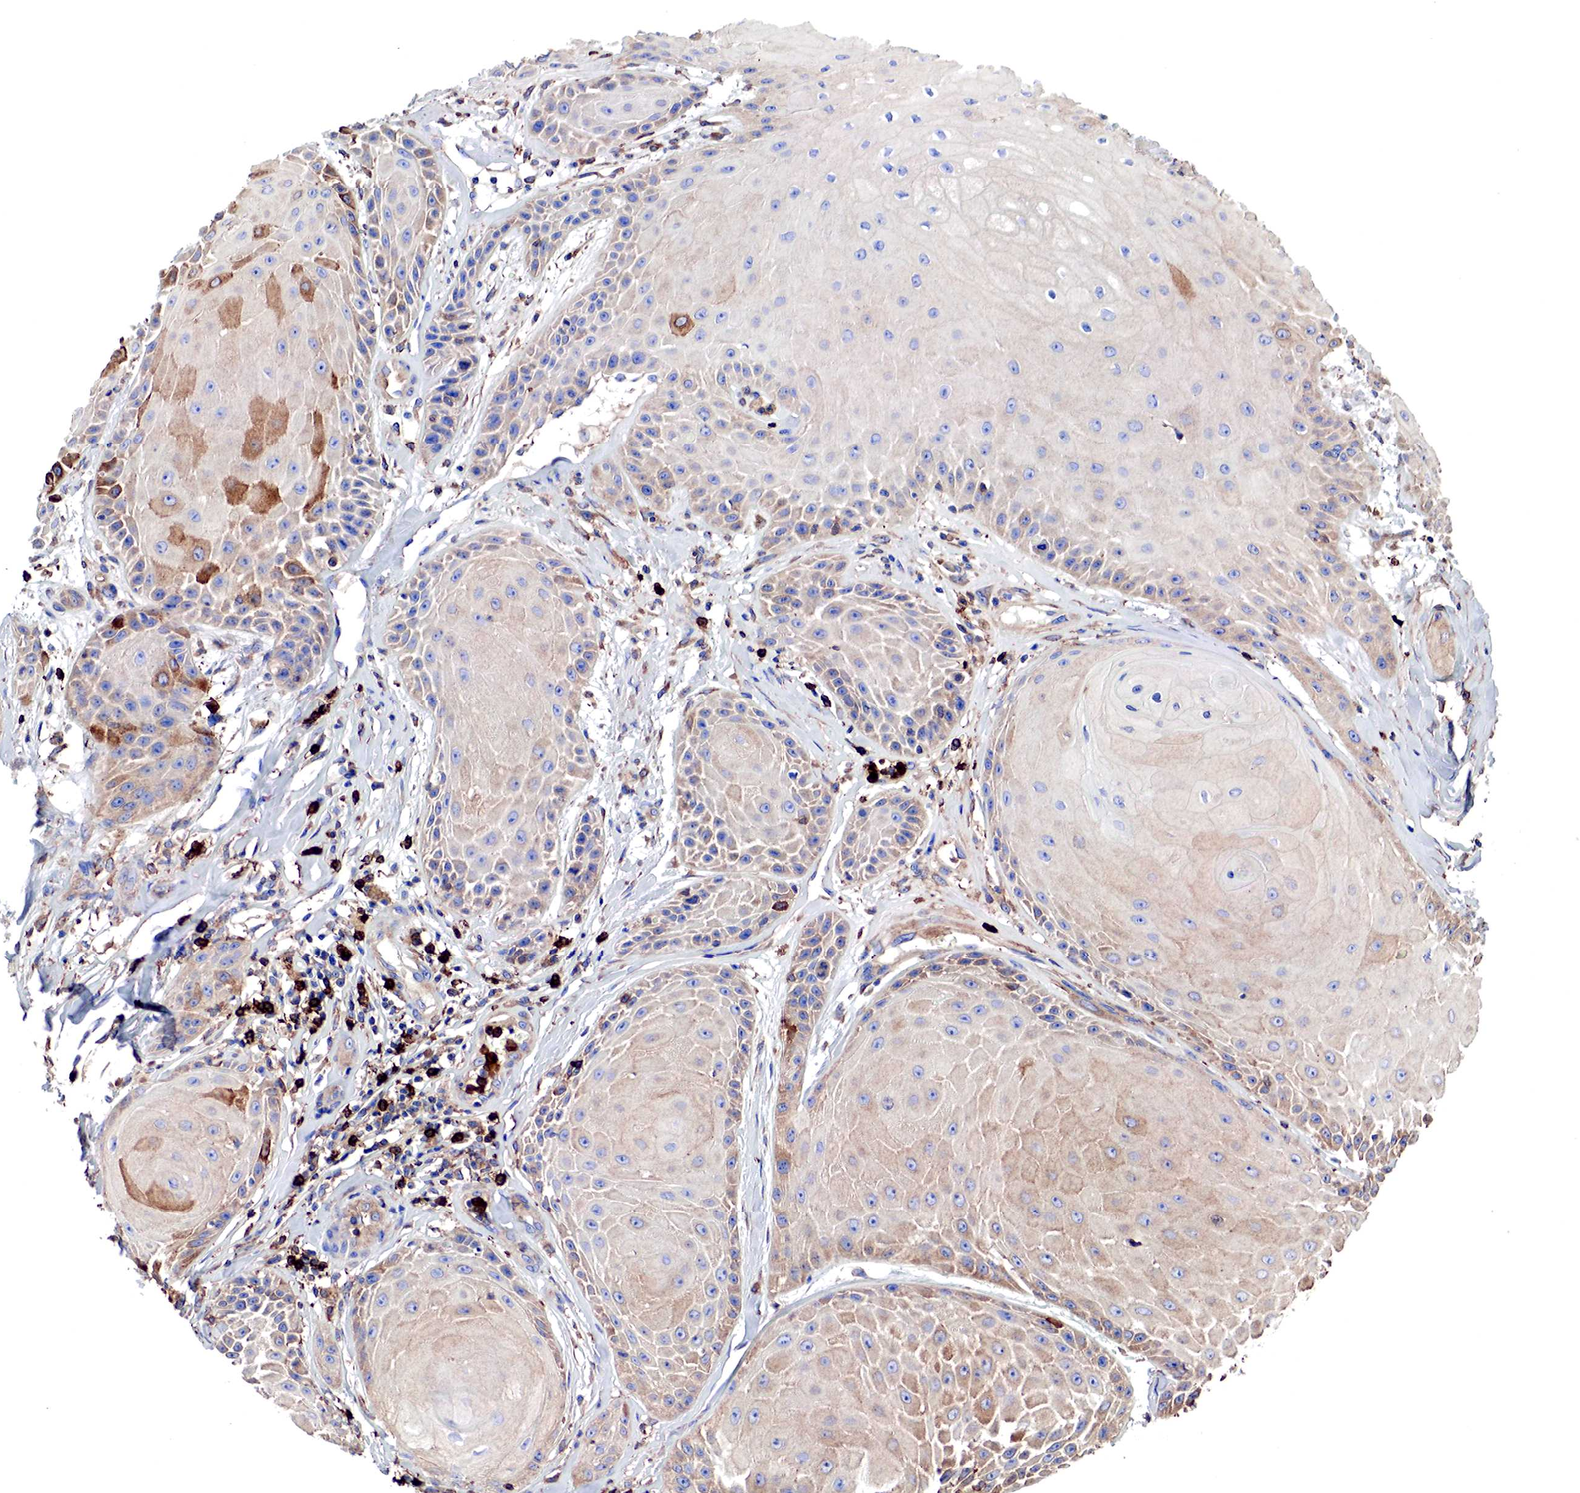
{"staining": {"intensity": "weak", "quantity": "<25%", "location": "cytoplasmic/membranous"}, "tissue": "skin cancer", "cell_type": "Tumor cells", "image_type": "cancer", "snomed": [{"axis": "morphology", "description": "Squamous cell carcinoma, NOS"}, {"axis": "topography", "description": "Skin"}], "caption": "This histopathology image is of skin squamous cell carcinoma stained with immunohistochemistry (IHC) to label a protein in brown with the nuclei are counter-stained blue. There is no expression in tumor cells.", "gene": "G6PD", "patient": {"sex": "male", "age": 57}}